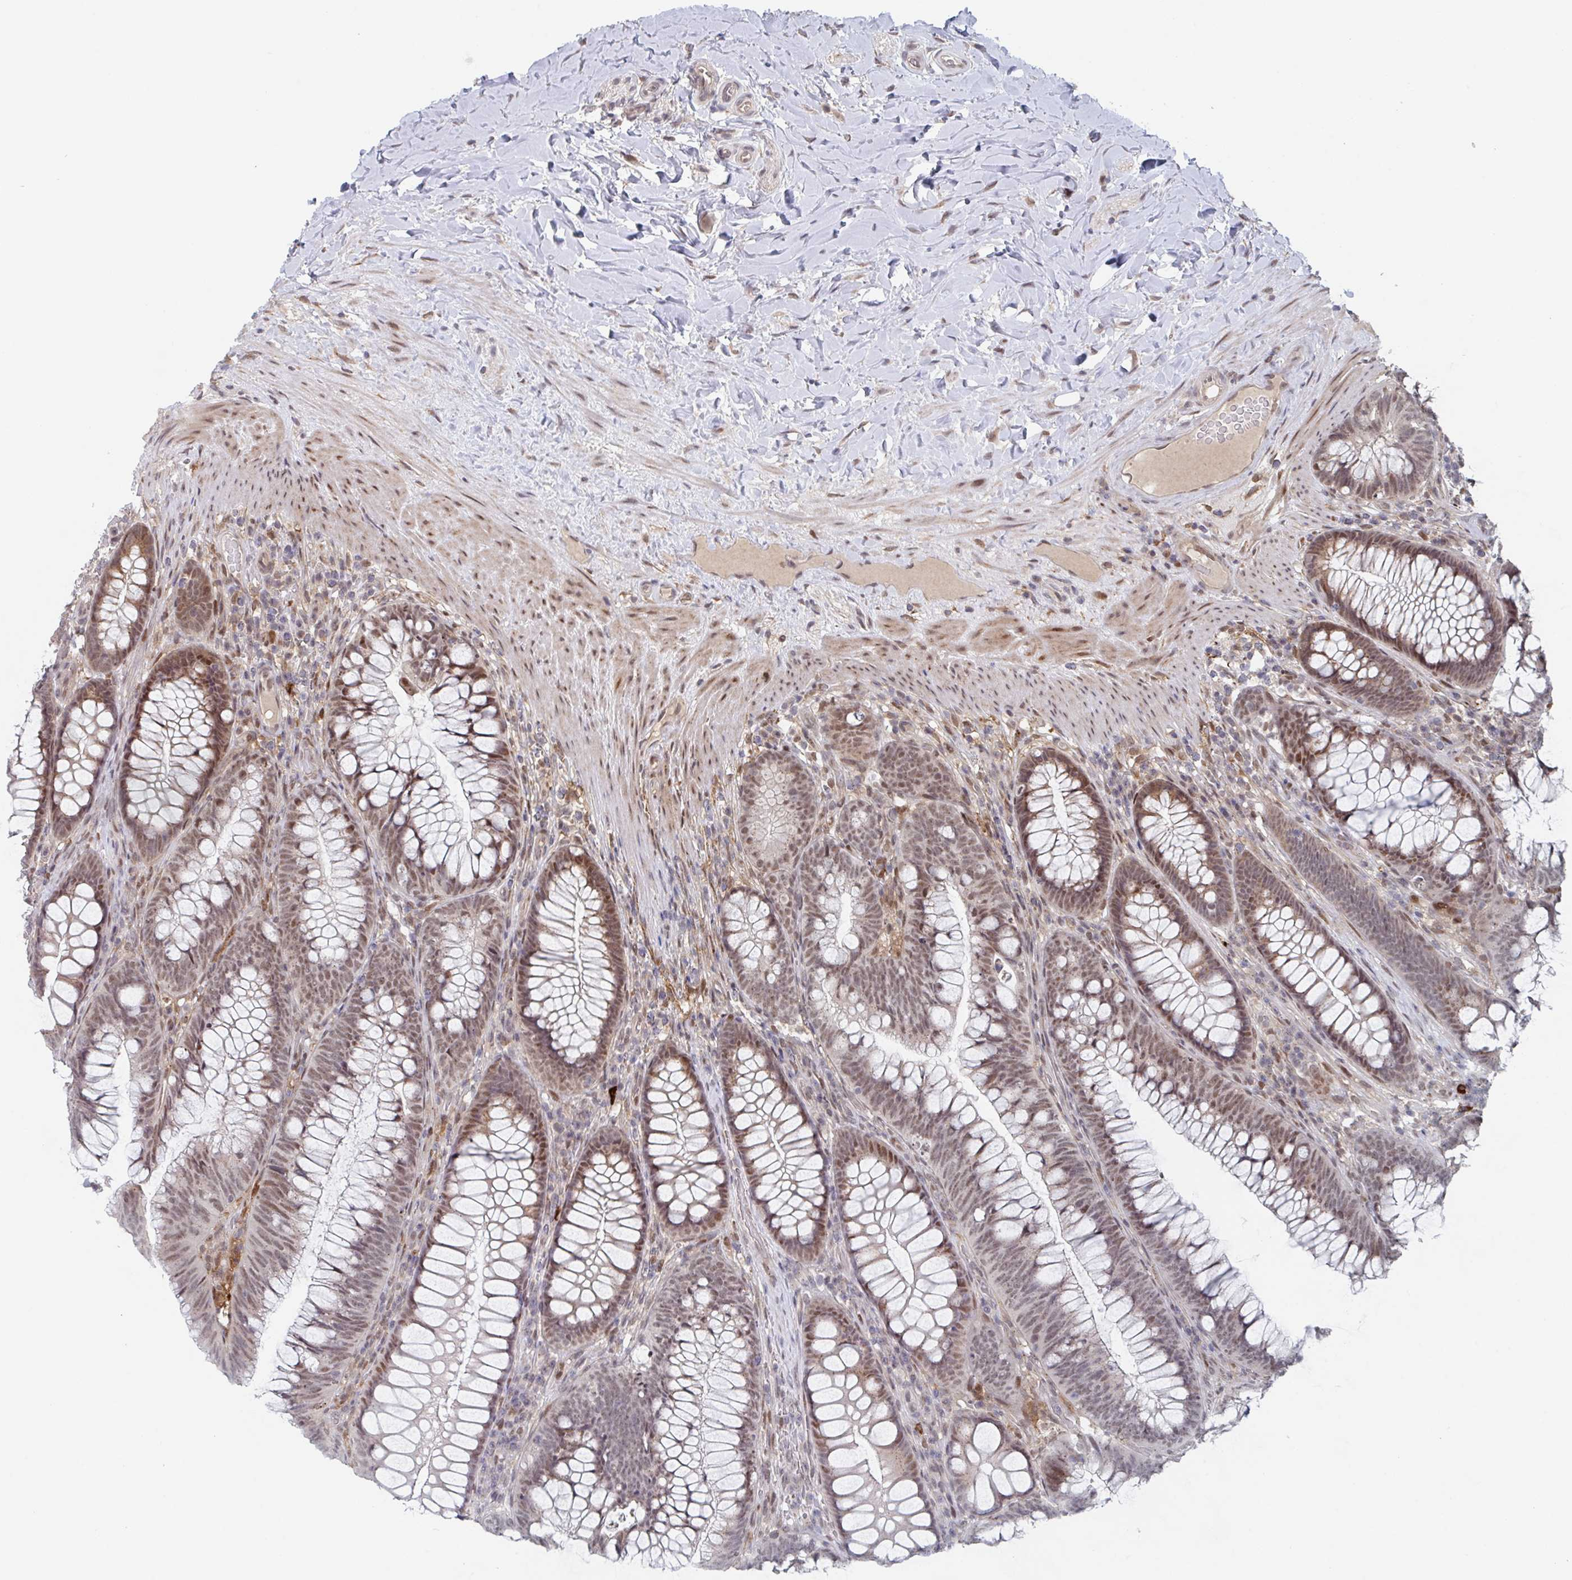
{"staining": {"intensity": "moderate", "quantity": "<25%", "location": "nuclear"}, "tissue": "colon", "cell_type": "Endothelial cells", "image_type": "normal", "snomed": [{"axis": "morphology", "description": "Normal tissue, NOS"}, {"axis": "morphology", "description": "Adenoma, NOS"}, {"axis": "topography", "description": "Soft tissue"}, {"axis": "topography", "description": "Colon"}], "caption": "Colon stained with DAB (3,3'-diaminobenzidine) immunohistochemistry demonstrates low levels of moderate nuclear staining in approximately <25% of endothelial cells.", "gene": "RNF212", "patient": {"sex": "male", "age": 47}}